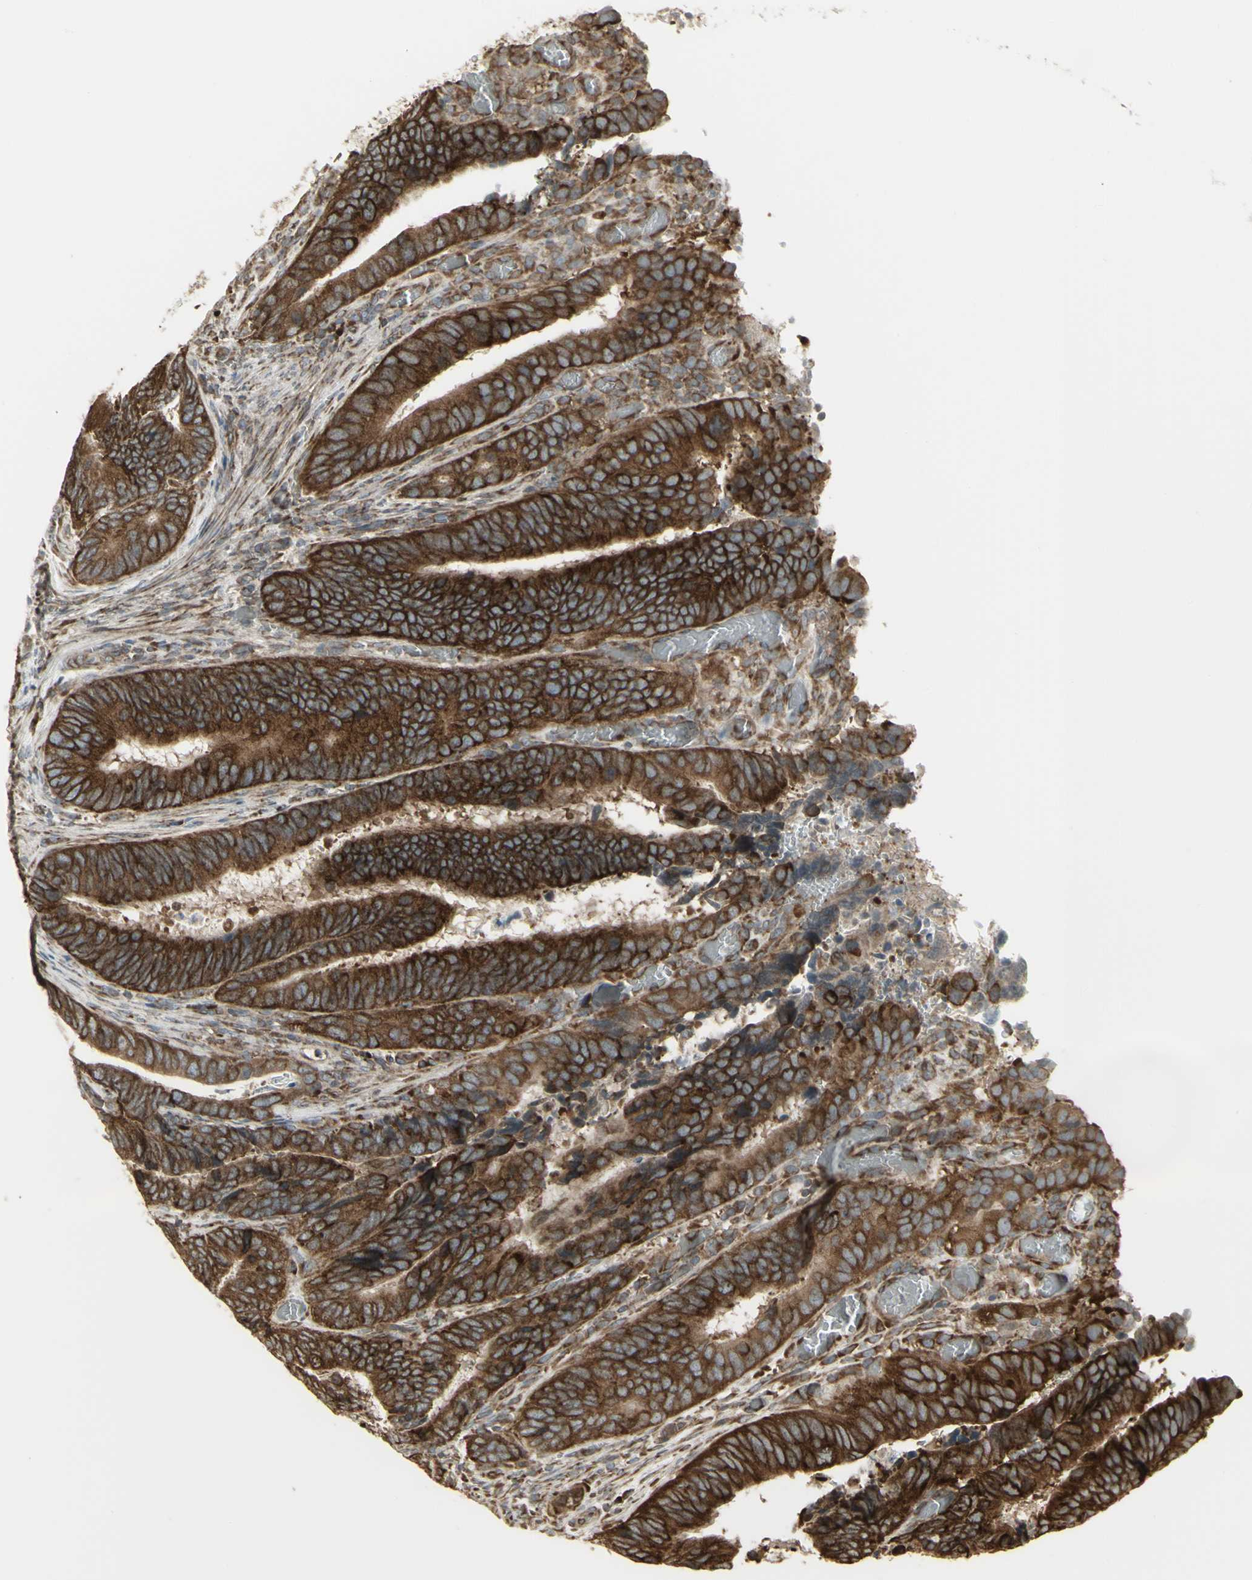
{"staining": {"intensity": "strong", "quantity": ">75%", "location": "cytoplasmic/membranous"}, "tissue": "colorectal cancer", "cell_type": "Tumor cells", "image_type": "cancer", "snomed": [{"axis": "morphology", "description": "Adenocarcinoma, NOS"}, {"axis": "topography", "description": "Colon"}], "caption": "High-power microscopy captured an IHC micrograph of adenocarcinoma (colorectal), revealing strong cytoplasmic/membranous expression in about >75% of tumor cells.", "gene": "FKBP3", "patient": {"sex": "male", "age": 72}}